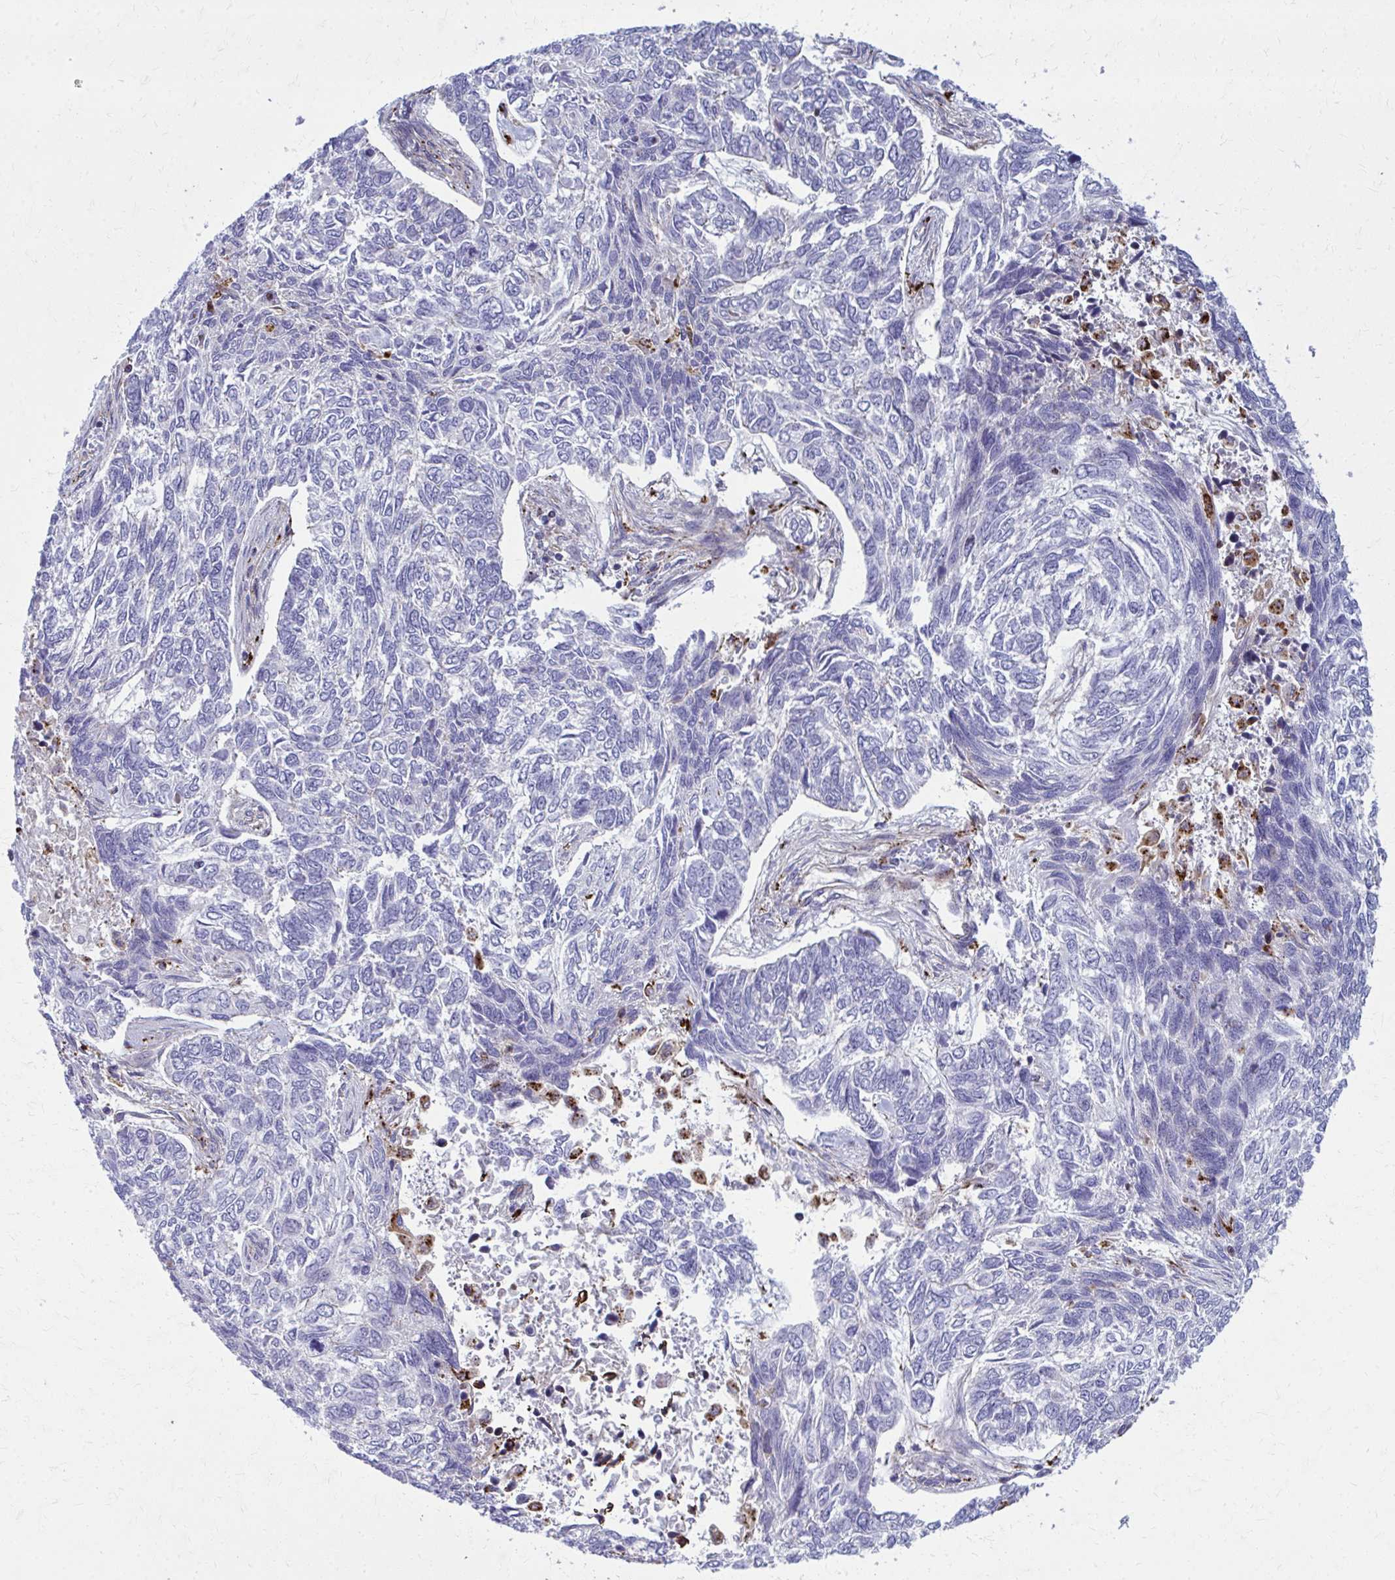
{"staining": {"intensity": "negative", "quantity": "none", "location": "none"}, "tissue": "skin cancer", "cell_type": "Tumor cells", "image_type": "cancer", "snomed": [{"axis": "morphology", "description": "Basal cell carcinoma"}, {"axis": "topography", "description": "Skin"}], "caption": "Protein analysis of basal cell carcinoma (skin) demonstrates no significant positivity in tumor cells.", "gene": "LRRC4B", "patient": {"sex": "female", "age": 65}}